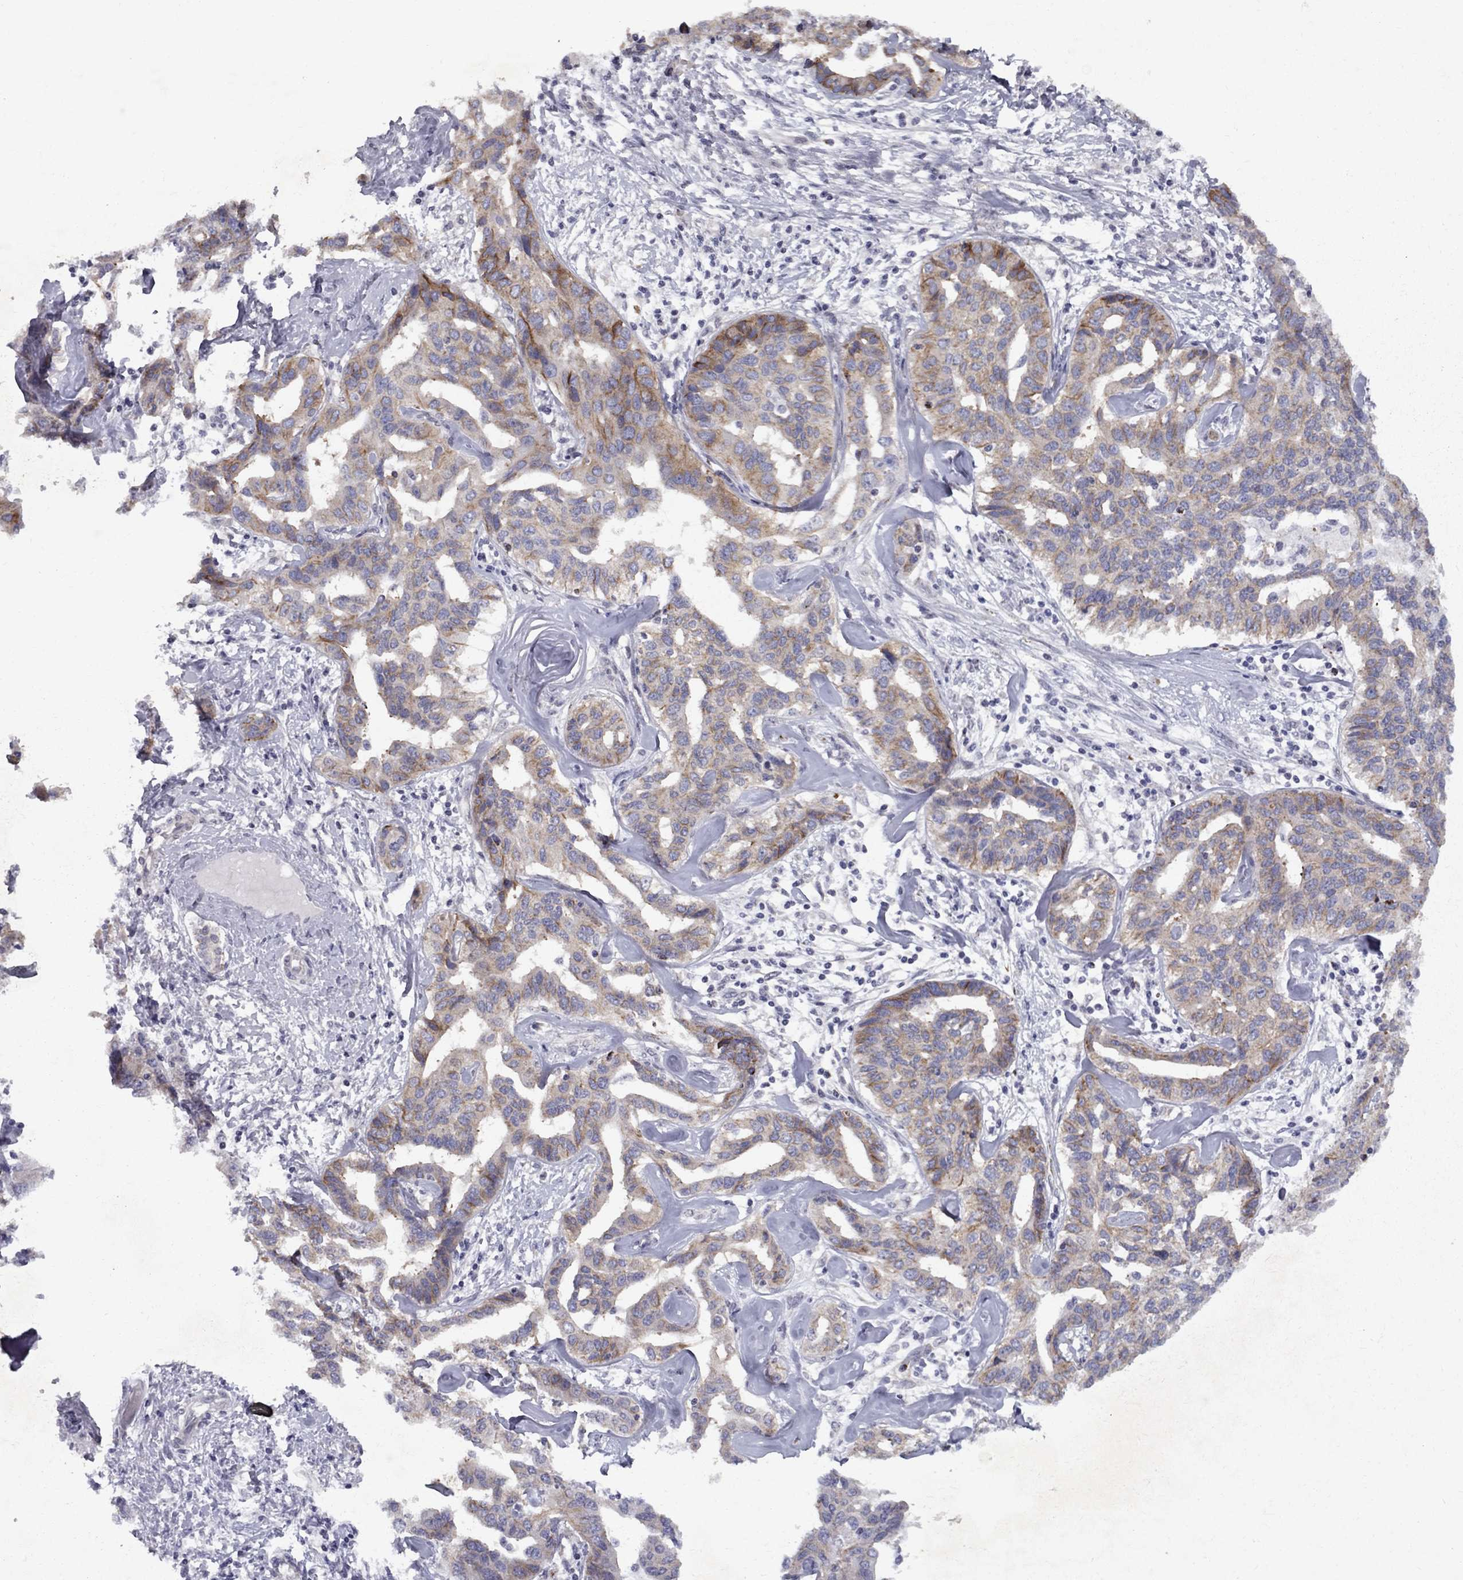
{"staining": {"intensity": "moderate", "quantity": "25%-75%", "location": "cytoplasmic/membranous"}, "tissue": "liver cancer", "cell_type": "Tumor cells", "image_type": "cancer", "snomed": [{"axis": "morphology", "description": "Cholangiocarcinoma"}, {"axis": "topography", "description": "Liver"}], "caption": "Immunohistochemical staining of liver cholangiocarcinoma shows medium levels of moderate cytoplasmic/membranous protein positivity in approximately 25%-75% of tumor cells. Using DAB (brown) and hematoxylin (blue) stains, captured at high magnification using brightfield microscopy.", "gene": "CLIC6", "patient": {"sex": "male", "age": 59}}